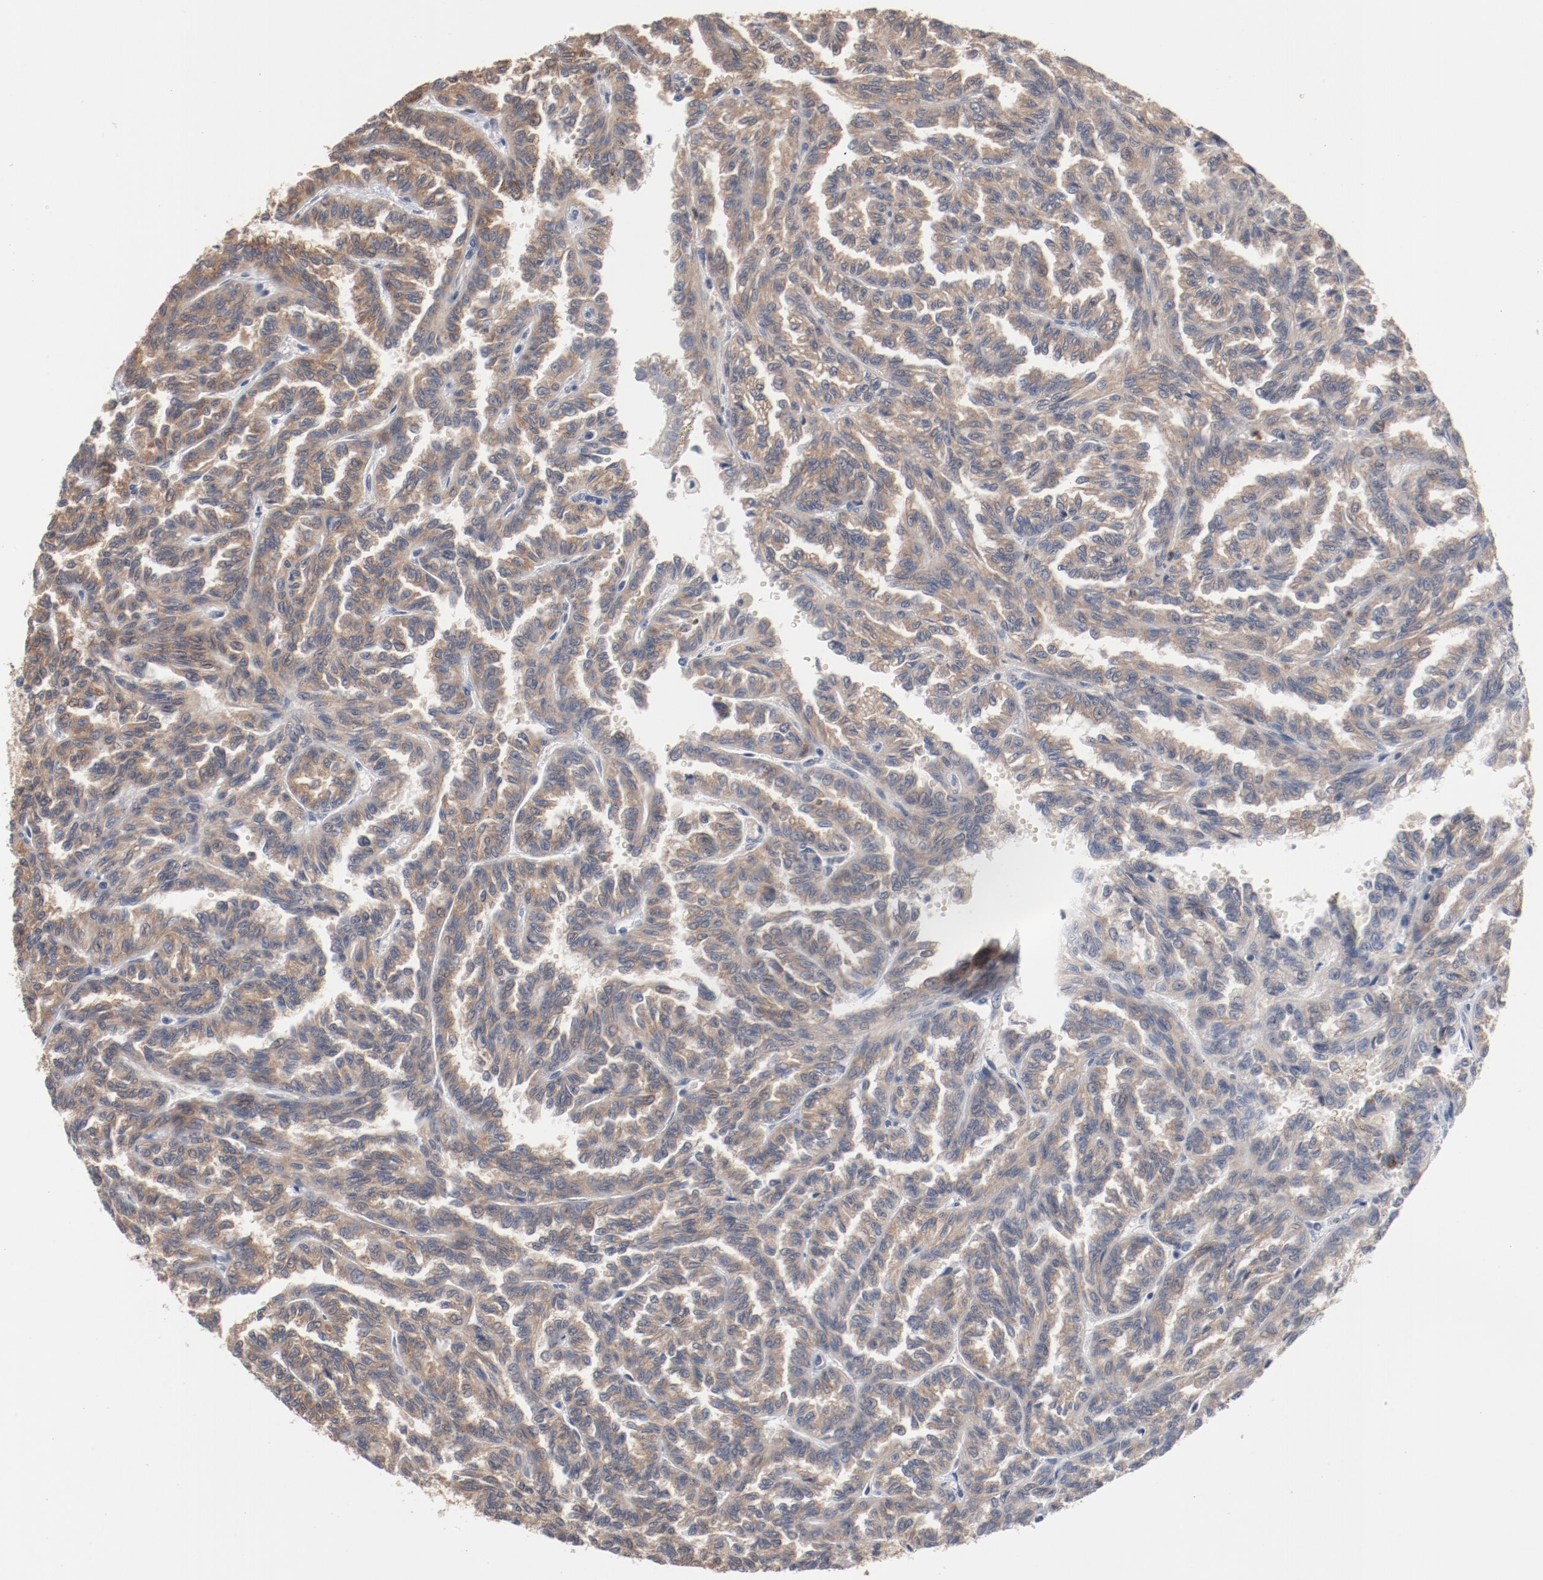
{"staining": {"intensity": "weak", "quantity": ">75%", "location": "cytoplasmic/membranous"}, "tissue": "renal cancer", "cell_type": "Tumor cells", "image_type": "cancer", "snomed": [{"axis": "morphology", "description": "Inflammation, NOS"}, {"axis": "morphology", "description": "Adenocarcinoma, NOS"}, {"axis": "topography", "description": "Kidney"}], "caption": "Immunohistochemical staining of human renal cancer reveals low levels of weak cytoplasmic/membranous protein staining in approximately >75% of tumor cells. (DAB = brown stain, brightfield microscopy at high magnification).", "gene": "RNASE11", "patient": {"sex": "male", "age": 68}}